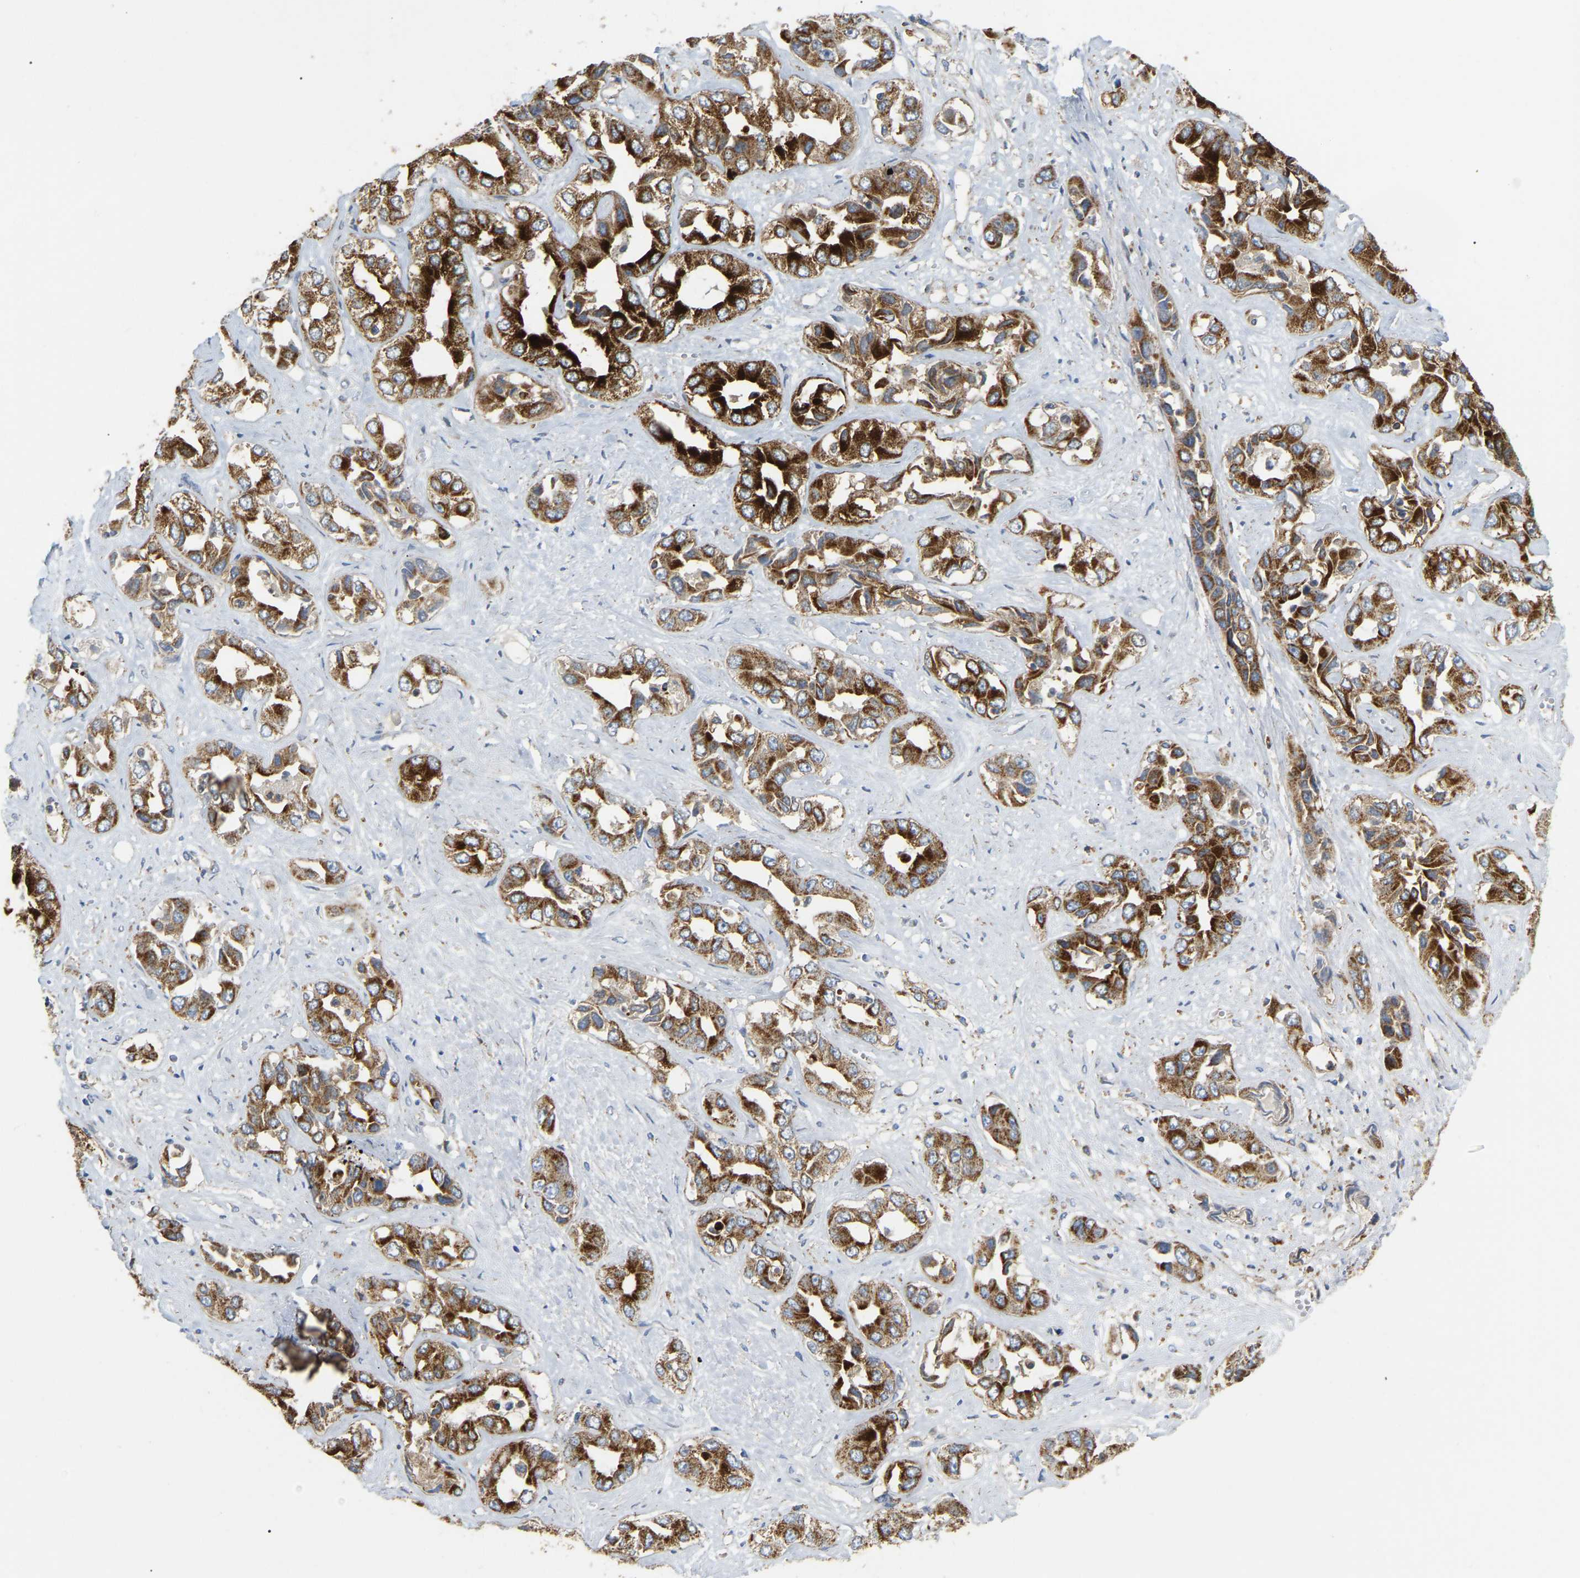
{"staining": {"intensity": "strong", "quantity": ">75%", "location": "cytoplasmic/membranous"}, "tissue": "liver cancer", "cell_type": "Tumor cells", "image_type": "cancer", "snomed": [{"axis": "morphology", "description": "Cholangiocarcinoma"}, {"axis": "topography", "description": "Liver"}], "caption": "Liver cancer (cholangiocarcinoma) stained for a protein (brown) shows strong cytoplasmic/membranous positive staining in about >75% of tumor cells.", "gene": "HIBADH", "patient": {"sex": "female", "age": 52}}